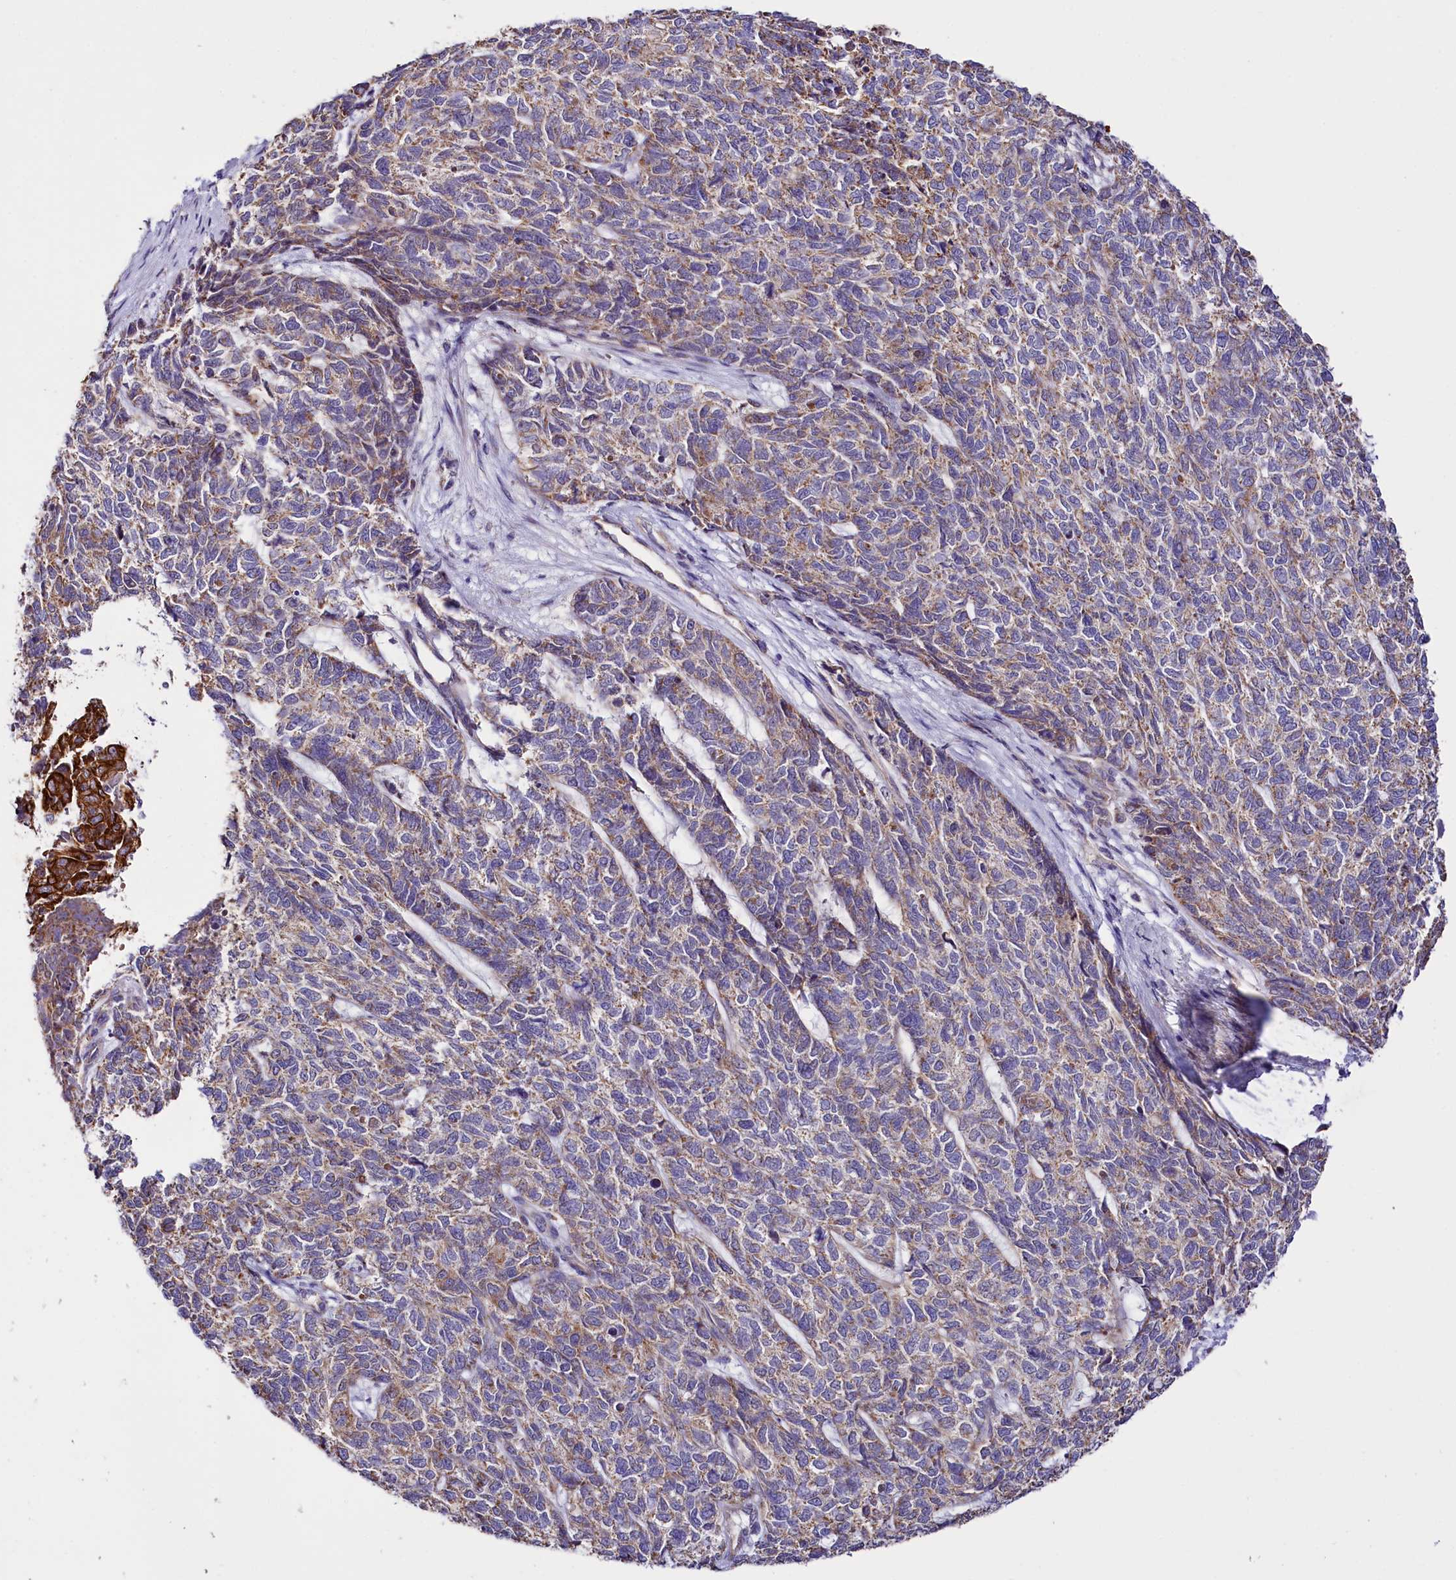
{"staining": {"intensity": "weak", "quantity": "25%-75%", "location": "cytoplasmic/membranous"}, "tissue": "cervical cancer", "cell_type": "Tumor cells", "image_type": "cancer", "snomed": [{"axis": "morphology", "description": "Squamous cell carcinoma, NOS"}, {"axis": "topography", "description": "Cervix"}], "caption": "Protein staining of cervical cancer (squamous cell carcinoma) tissue exhibits weak cytoplasmic/membranous staining in approximately 25%-75% of tumor cells.", "gene": "ZNF45", "patient": {"sex": "female", "age": 63}}